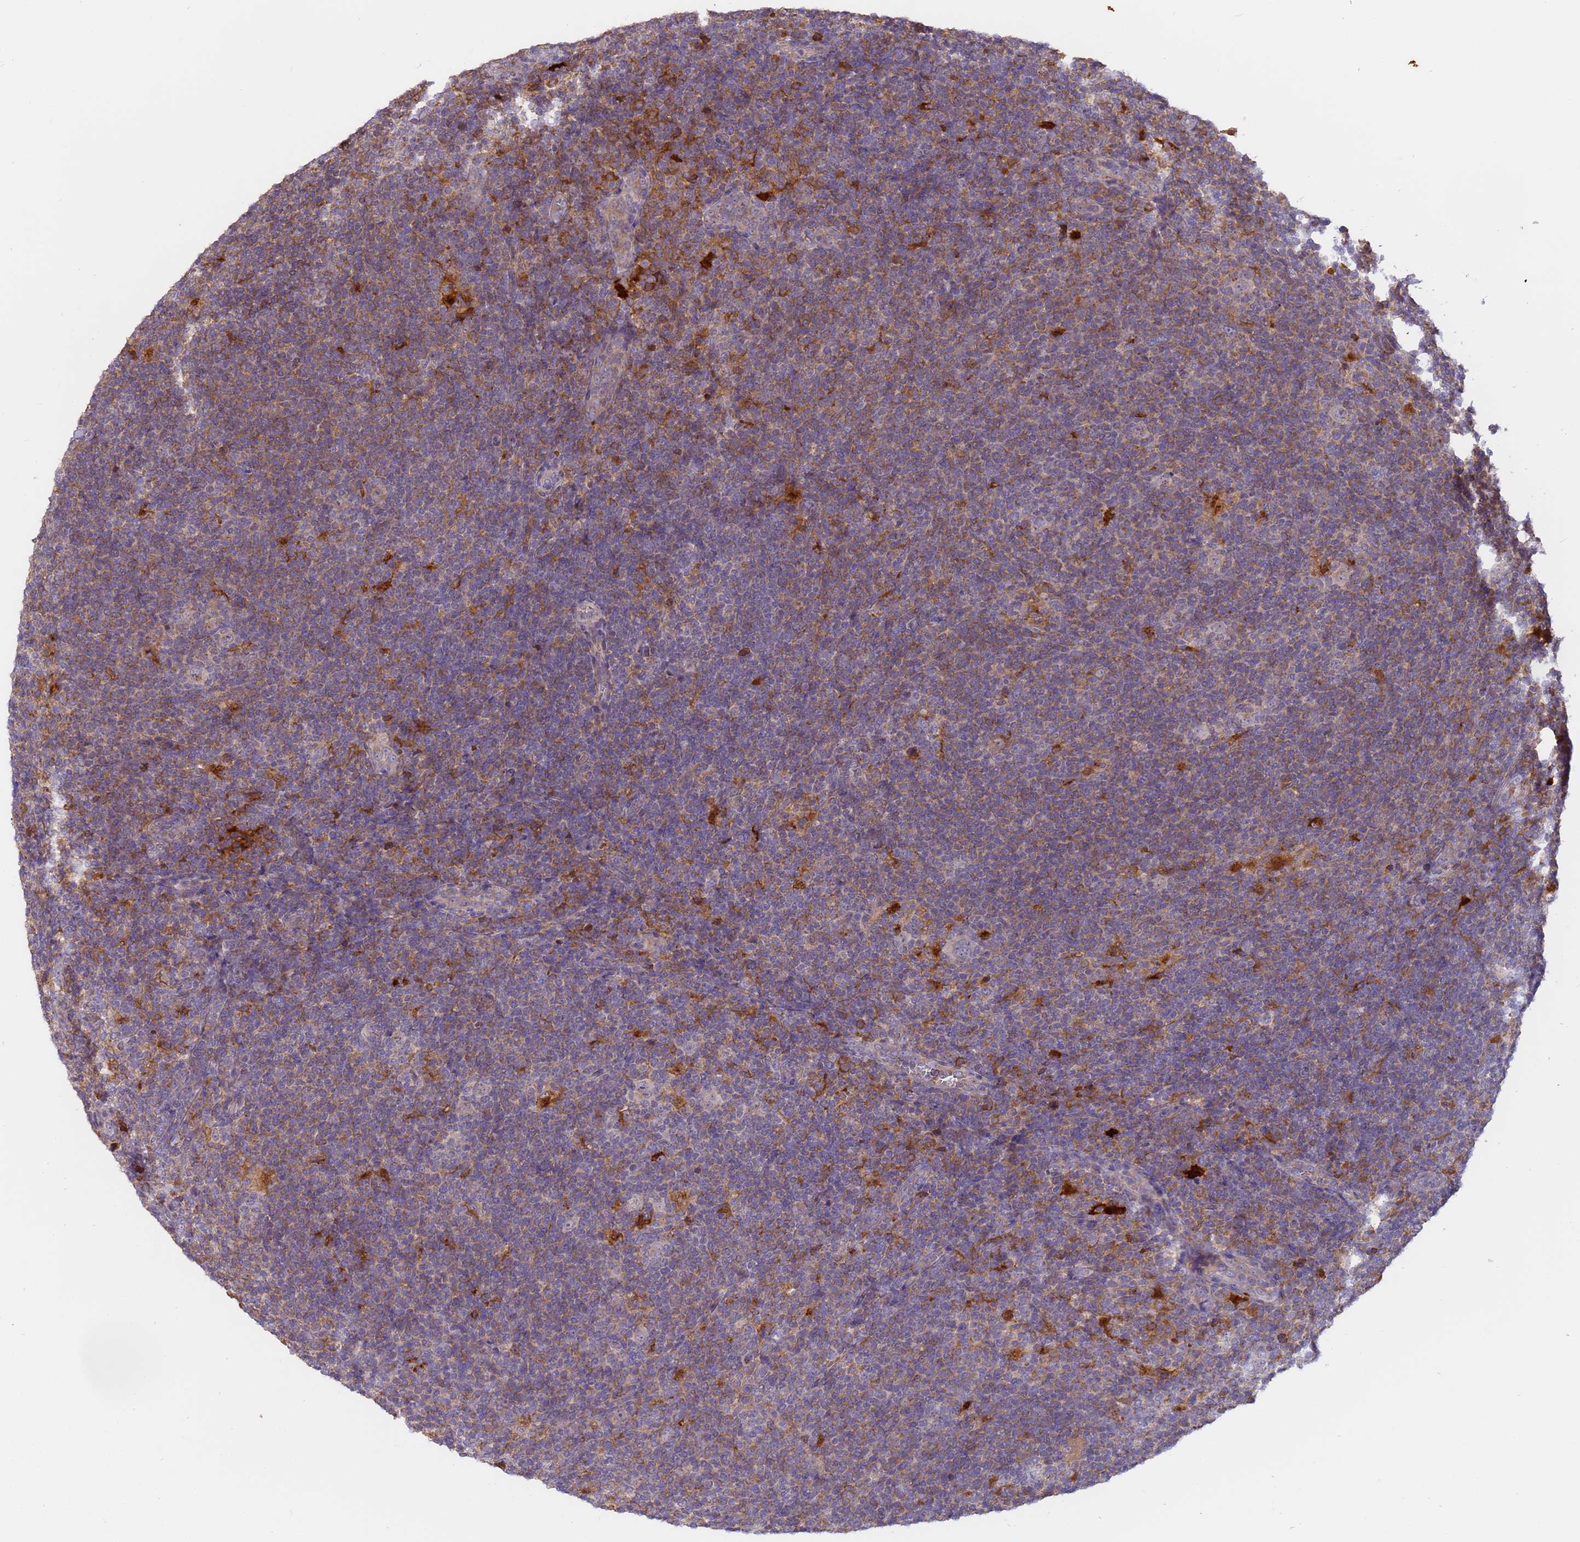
{"staining": {"intensity": "negative", "quantity": "none", "location": "none"}, "tissue": "lymphoma", "cell_type": "Tumor cells", "image_type": "cancer", "snomed": [{"axis": "morphology", "description": "Hodgkin's disease, NOS"}, {"axis": "topography", "description": "Lymph node"}], "caption": "Tumor cells show no significant positivity in Hodgkin's disease. Nuclei are stained in blue.", "gene": "M6PR", "patient": {"sex": "female", "age": 57}}